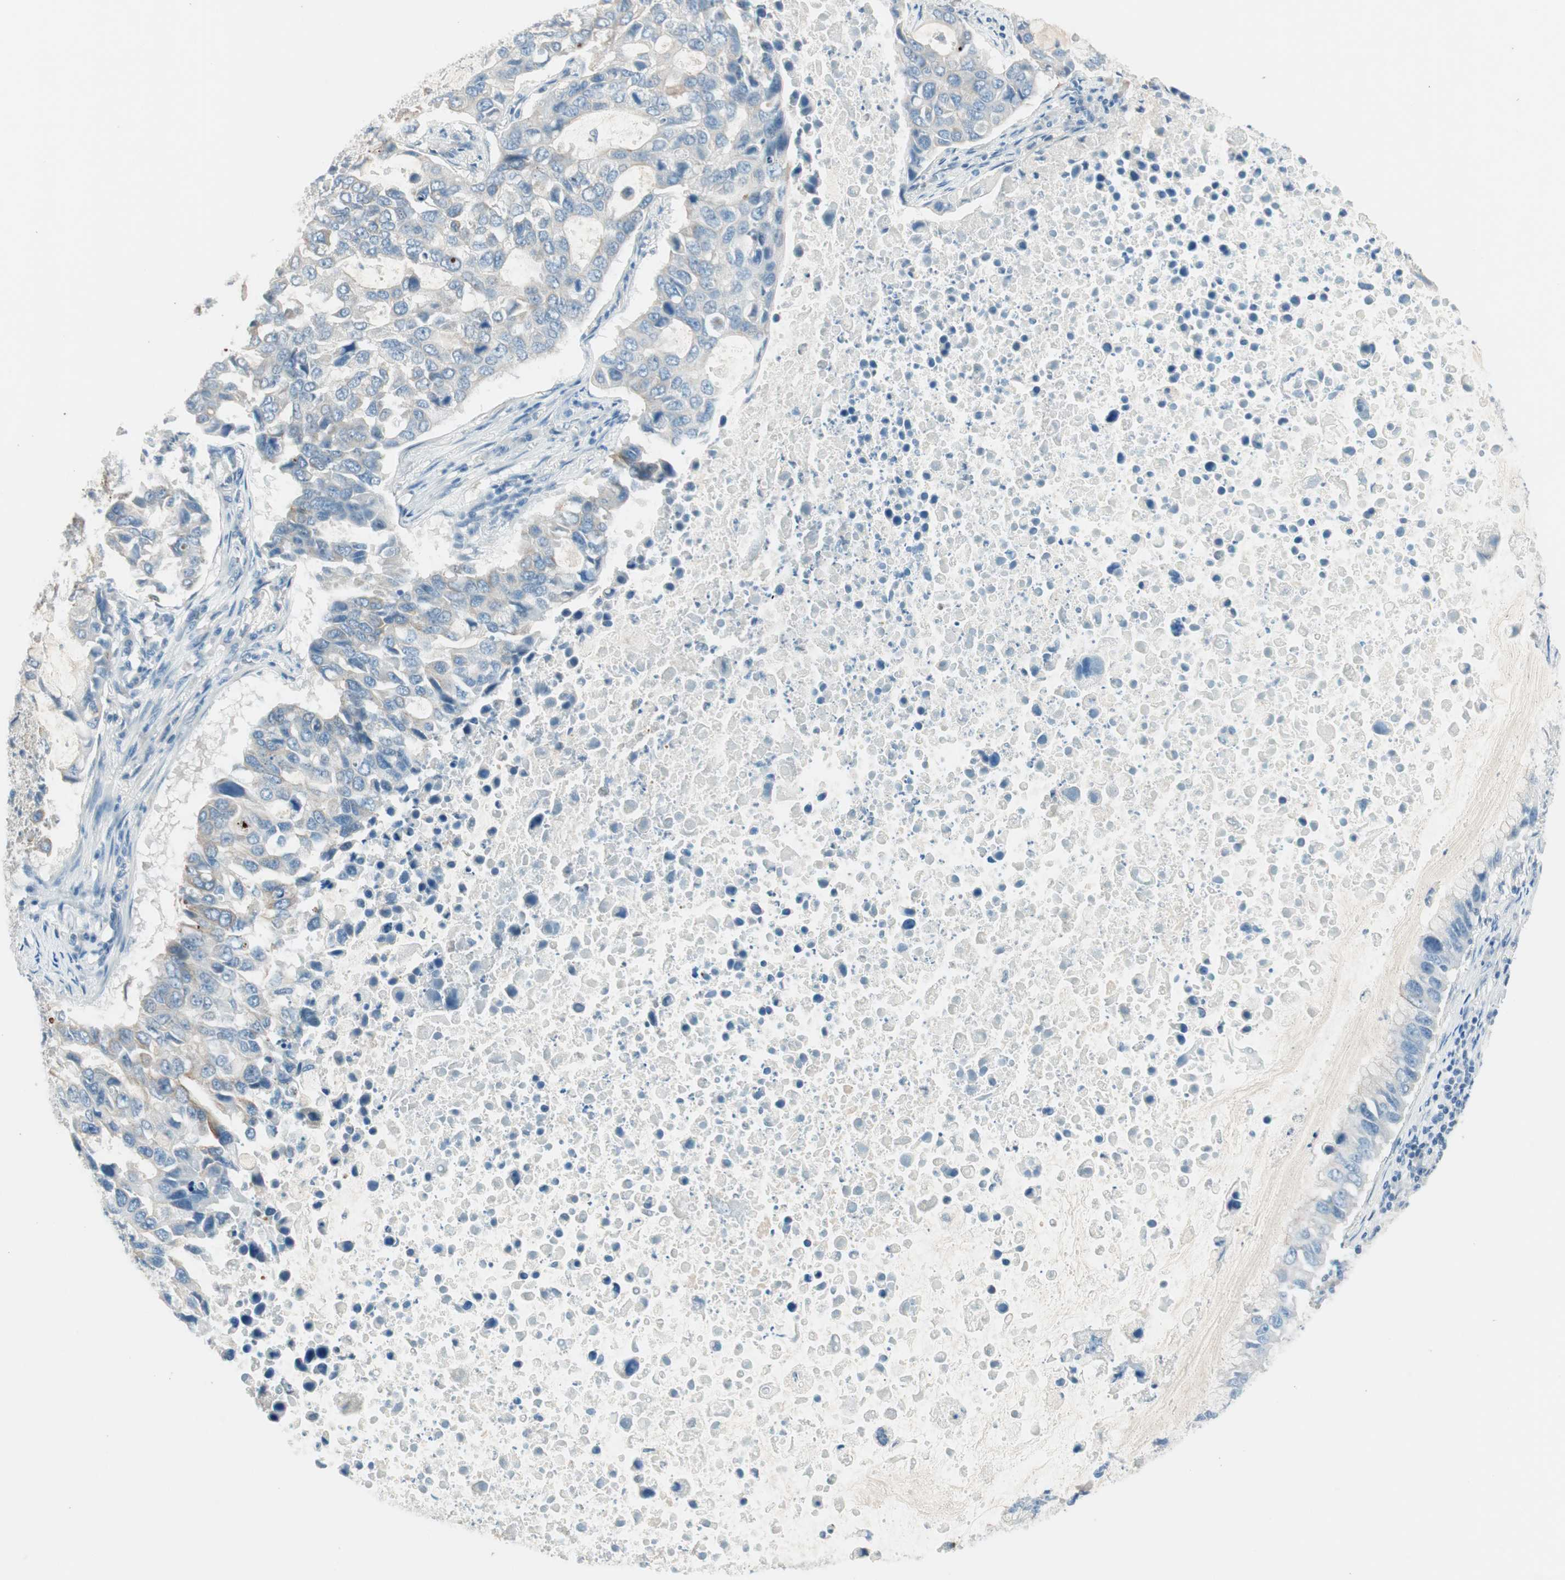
{"staining": {"intensity": "weak", "quantity": "<25%", "location": "cytoplasmic/membranous"}, "tissue": "lung cancer", "cell_type": "Tumor cells", "image_type": "cancer", "snomed": [{"axis": "morphology", "description": "Adenocarcinoma, NOS"}, {"axis": "topography", "description": "Lung"}], "caption": "This image is of lung cancer (adenocarcinoma) stained with IHC to label a protein in brown with the nuclei are counter-stained blue. There is no staining in tumor cells.", "gene": "GNAO1", "patient": {"sex": "male", "age": 64}}